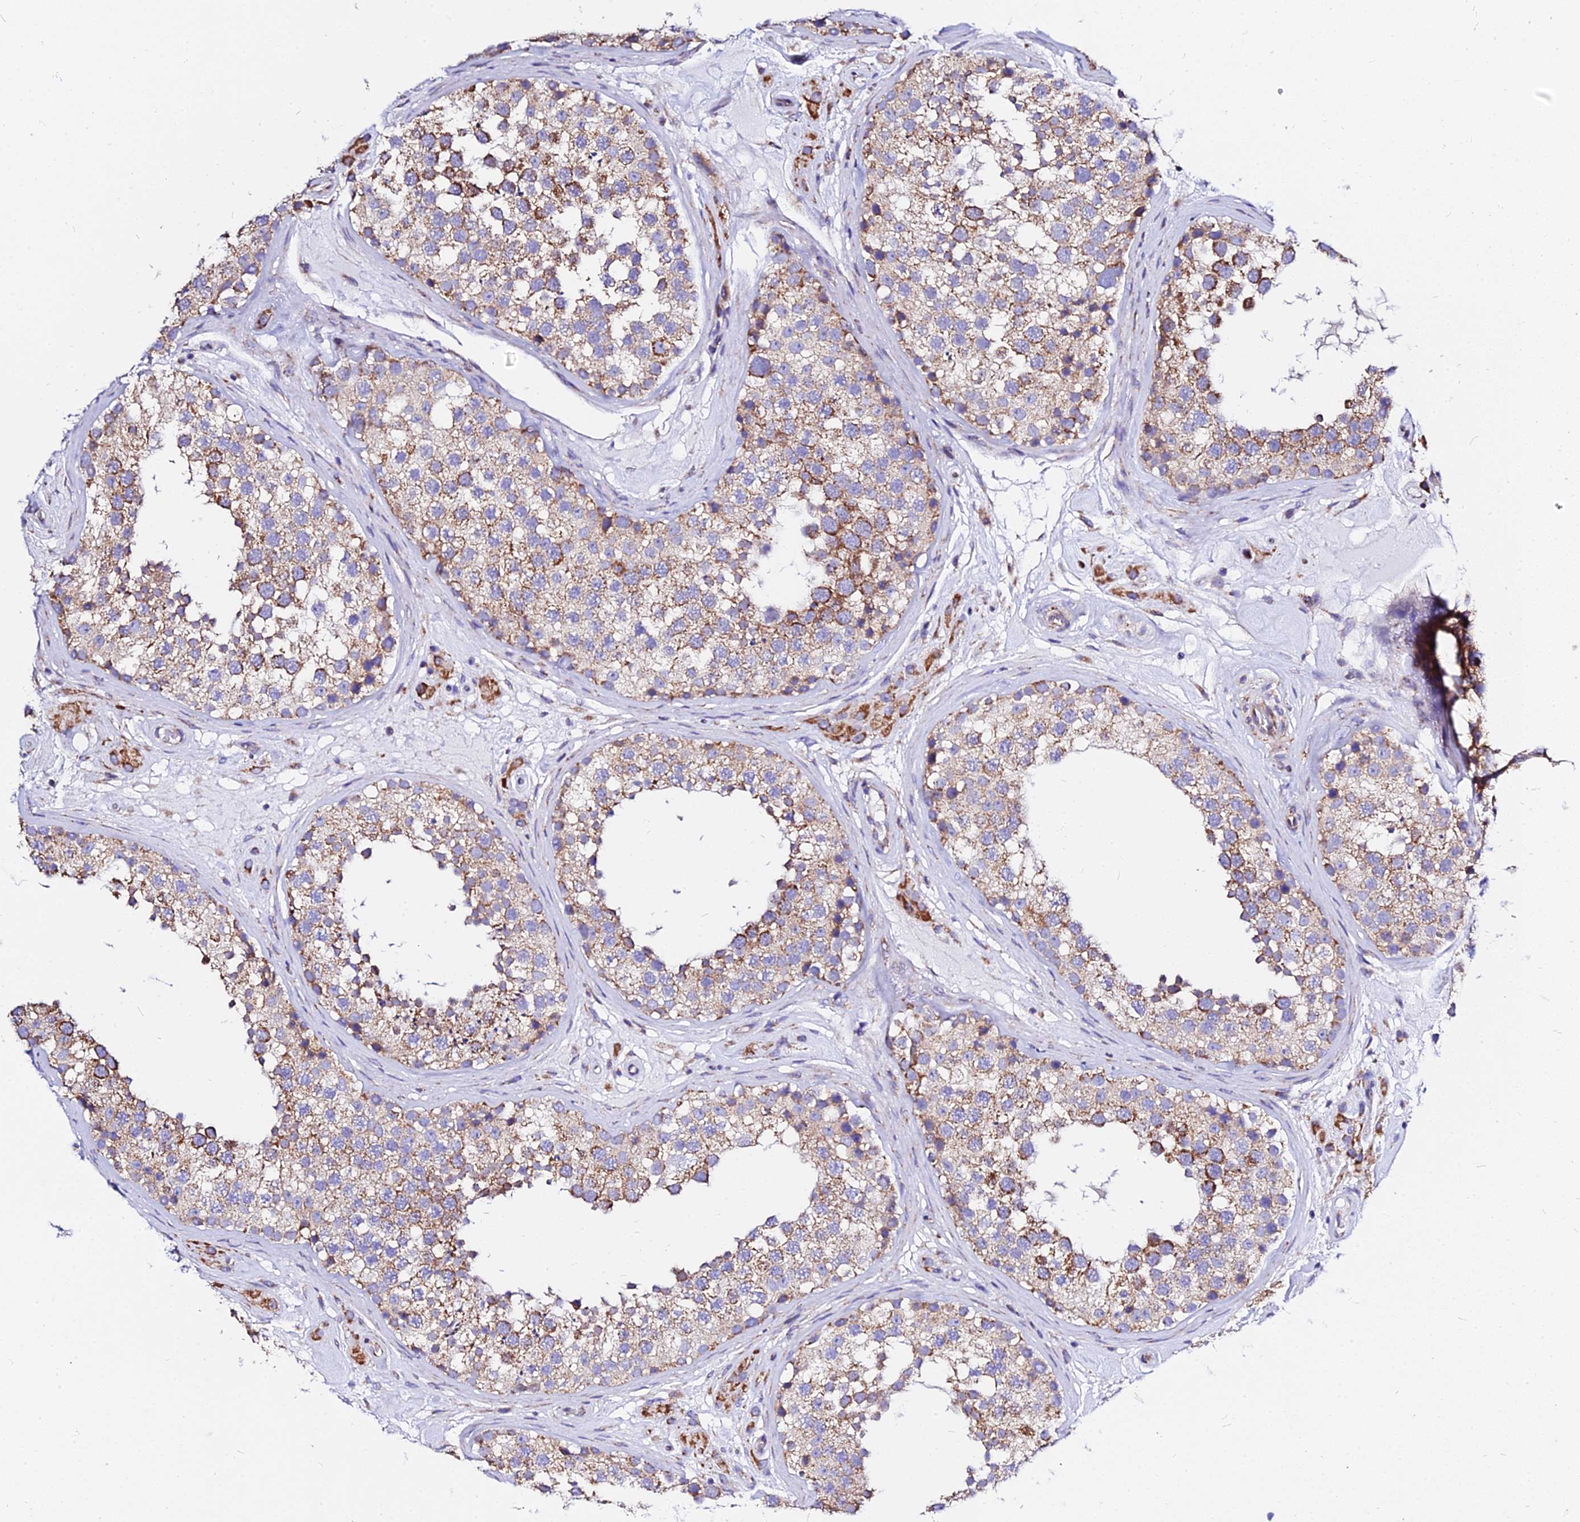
{"staining": {"intensity": "moderate", "quantity": ">75%", "location": "cytoplasmic/membranous"}, "tissue": "testis", "cell_type": "Cells in seminiferous ducts", "image_type": "normal", "snomed": [{"axis": "morphology", "description": "Normal tissue, NOS"}, {"axis": "topography", "description": "Testis"}], "caption": "Cells in seminiferous ducts show medium levels of moderate cytoplasmic/membranous positivity in approximately >75% of cells in unremarkable human testis. (IHC, brightfield microscopy, high magnification).", "gene": "ZNF573", "patient": {"sex": "male", "age": 46}}